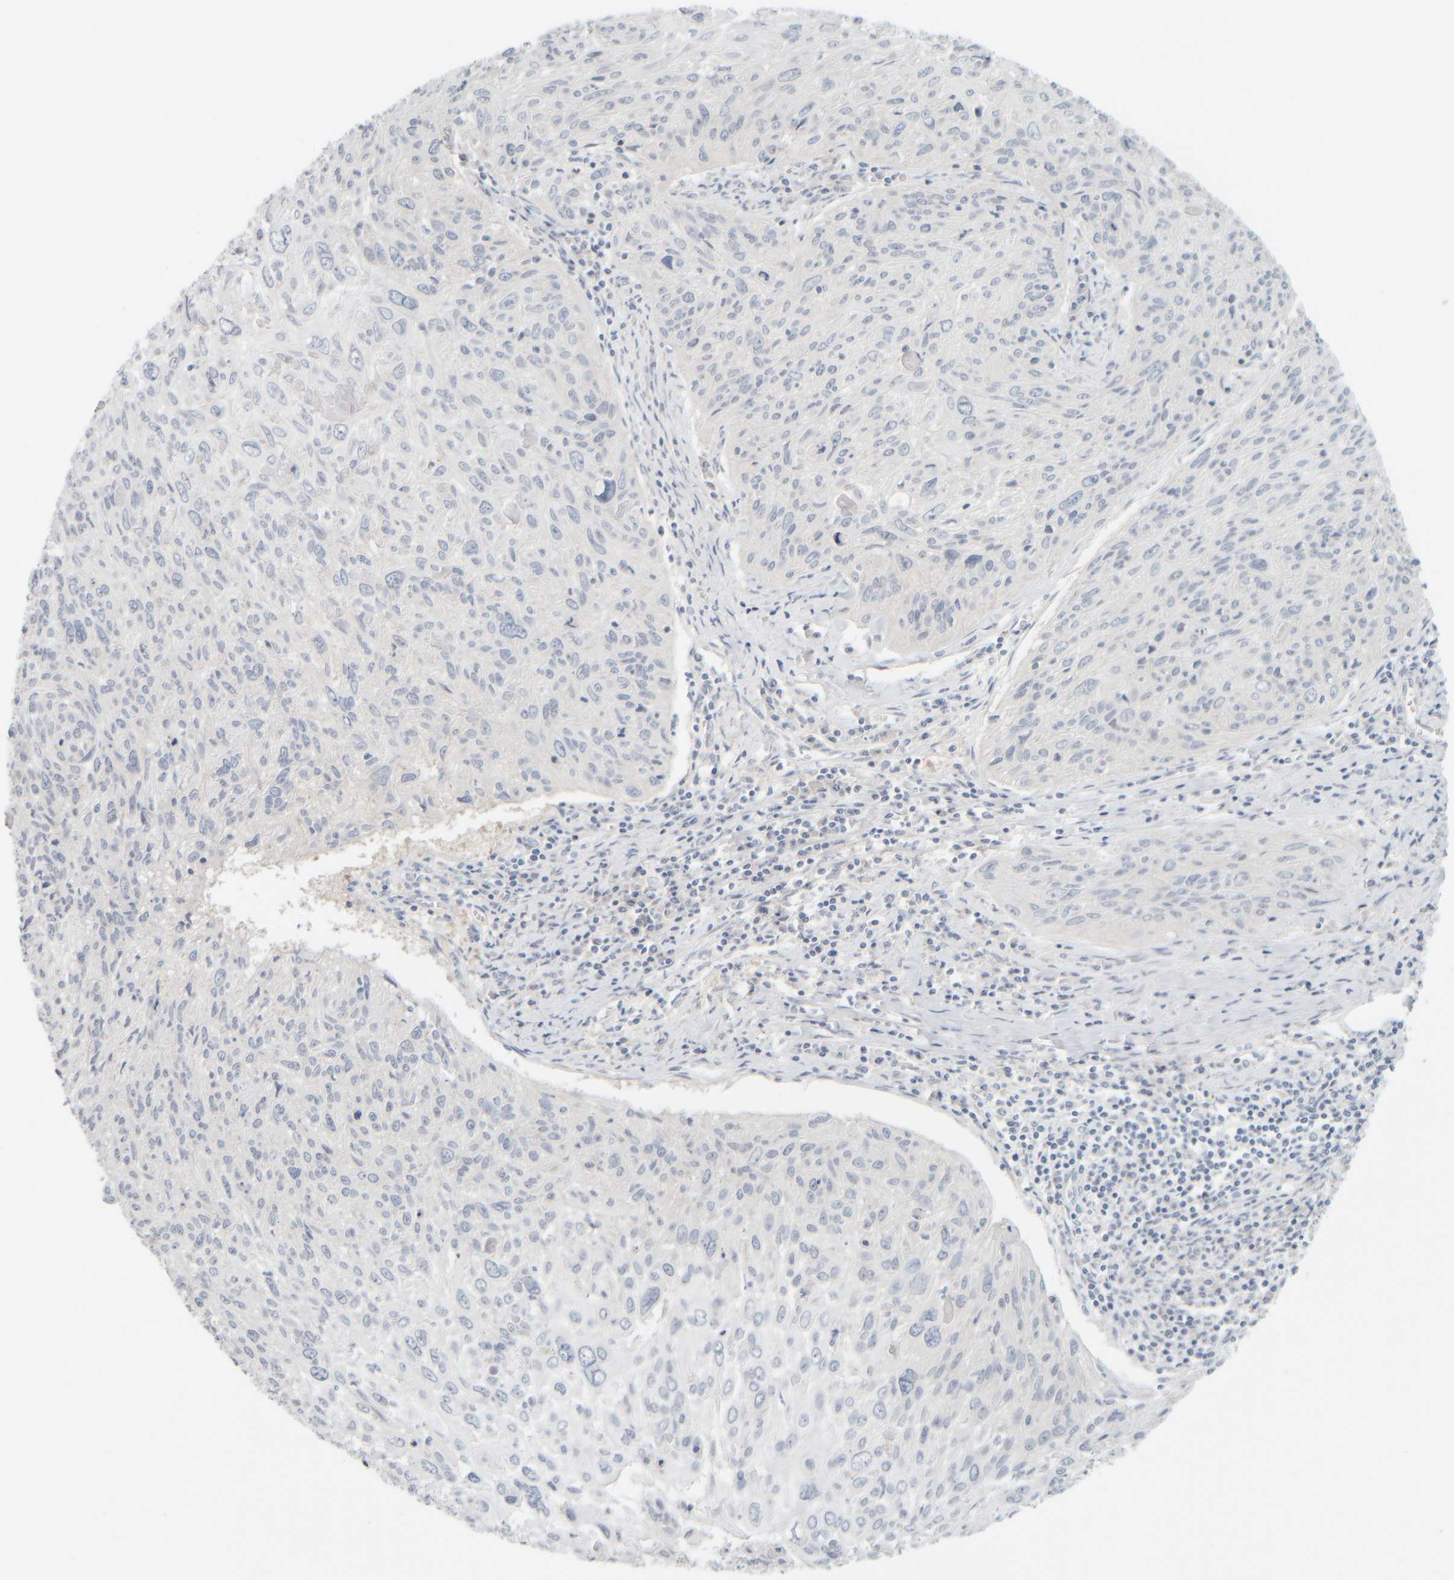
{"staining": {"intensity": "negative", "quantity": "none", "location": "none"}, "tissue": "cervical cancer", "cell_type": "Tumor cells", "image_type": "cancer", "snomed": [{"axis": "morphology", "description": "Squamous cell carcinoma, NOS"}, {"axis": "topography", "description": "Cervix"}], "caption": "IHC of human cervical squamous cell carcinoma demonstrates no expression in tumor cells.", "gene": "PTGES3L-AARSD1", "patient": {"sex": "female", "age": 51}}